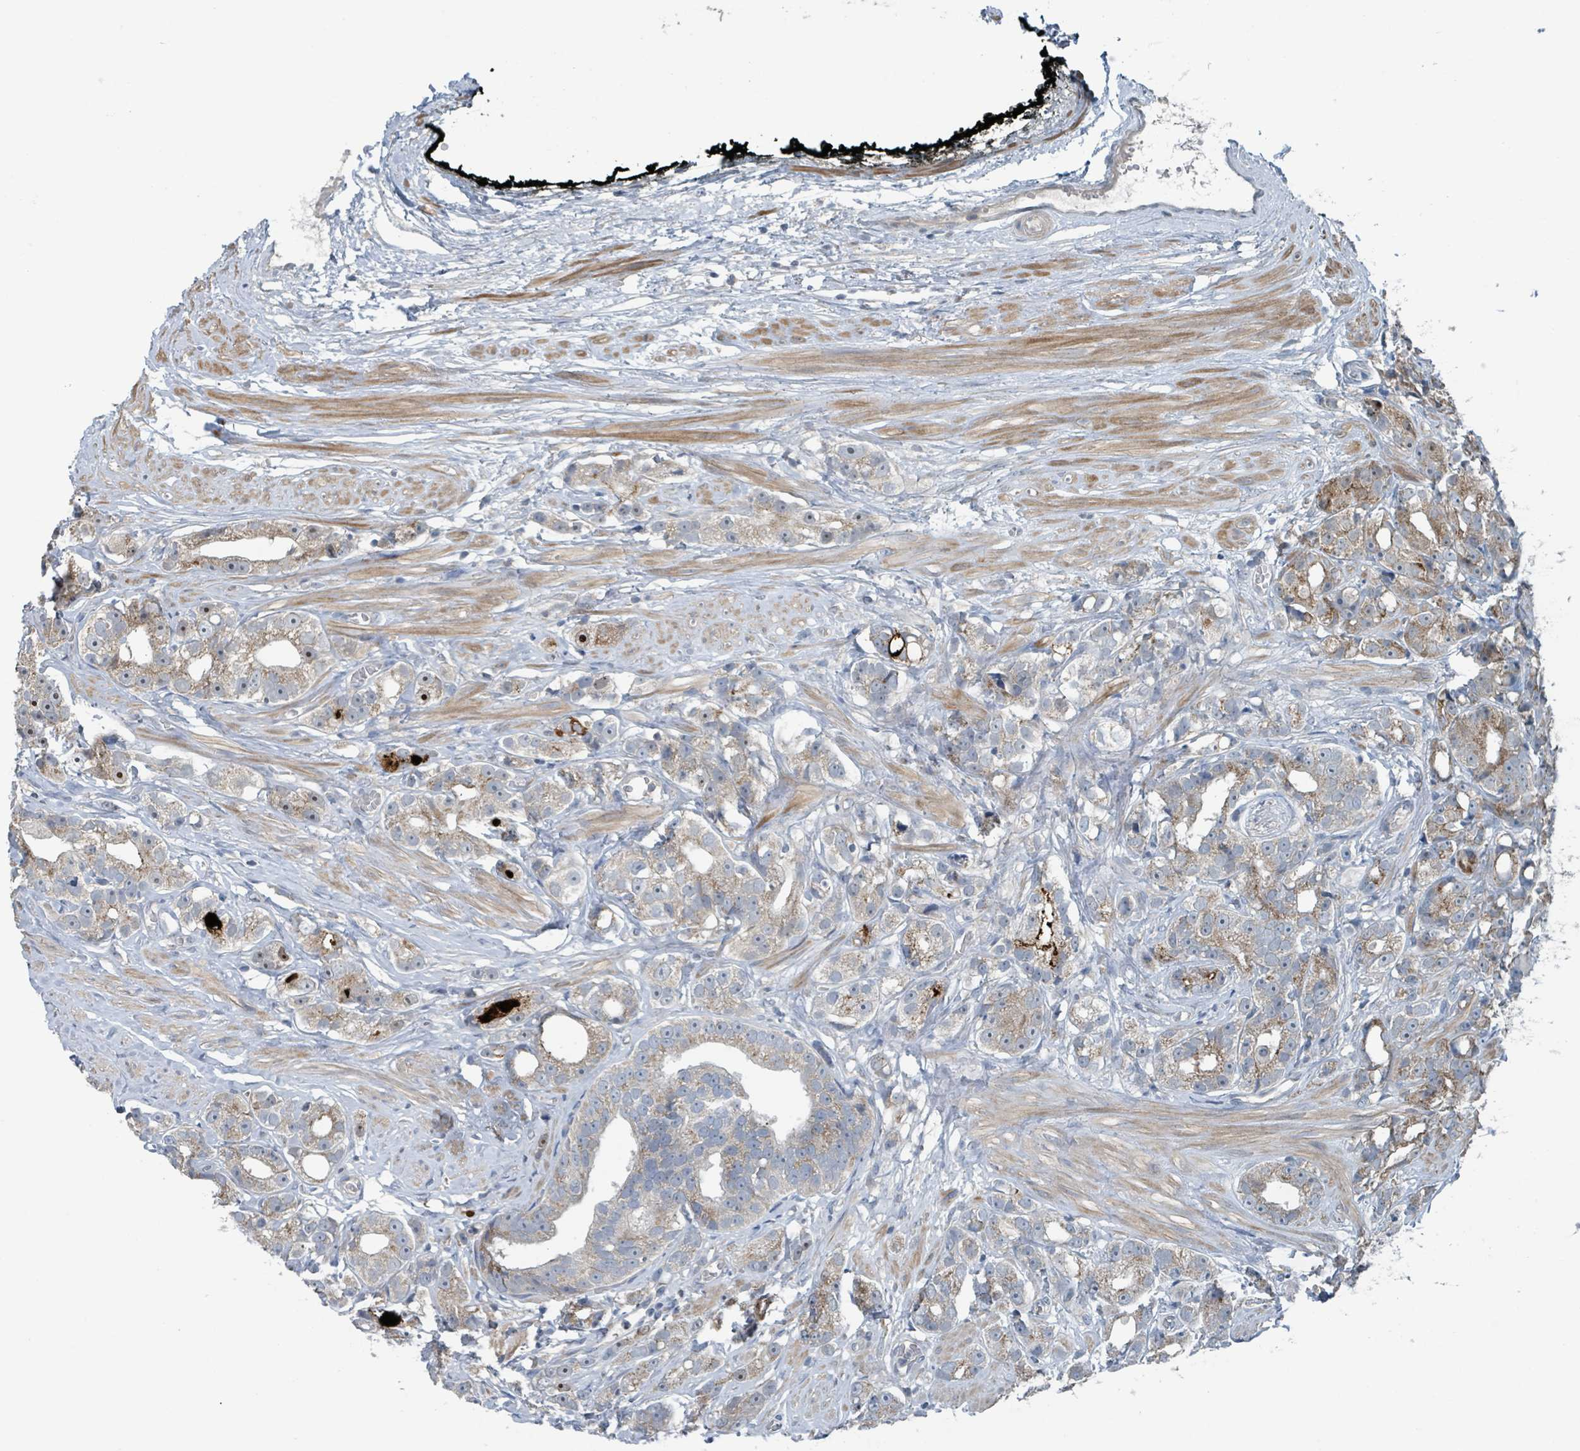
{"staining": {"intensity": "strong", "quantity": "25%-75%", "location": "cytoplasmic/membranous"}, "tissue": "prostate cancer", "cell_type": "Tumor cells", "image_type": "cancer", "snomed": [{"axis": "morphology", "description": "Adenocarcinoma, High grade"}, {"axis": "topography", "description": "Prostate"}], "caption": "This micrograph demonstrates prostate cancer stained with immunohistochemistry to label a protein in brown. The cytoplasmic/membranous of tumor cells show strong positivity for the protein. Nuclei are counter-stained blue.", "gene": "ACBD4", "patient": {"sex": "male", "age": 71}}